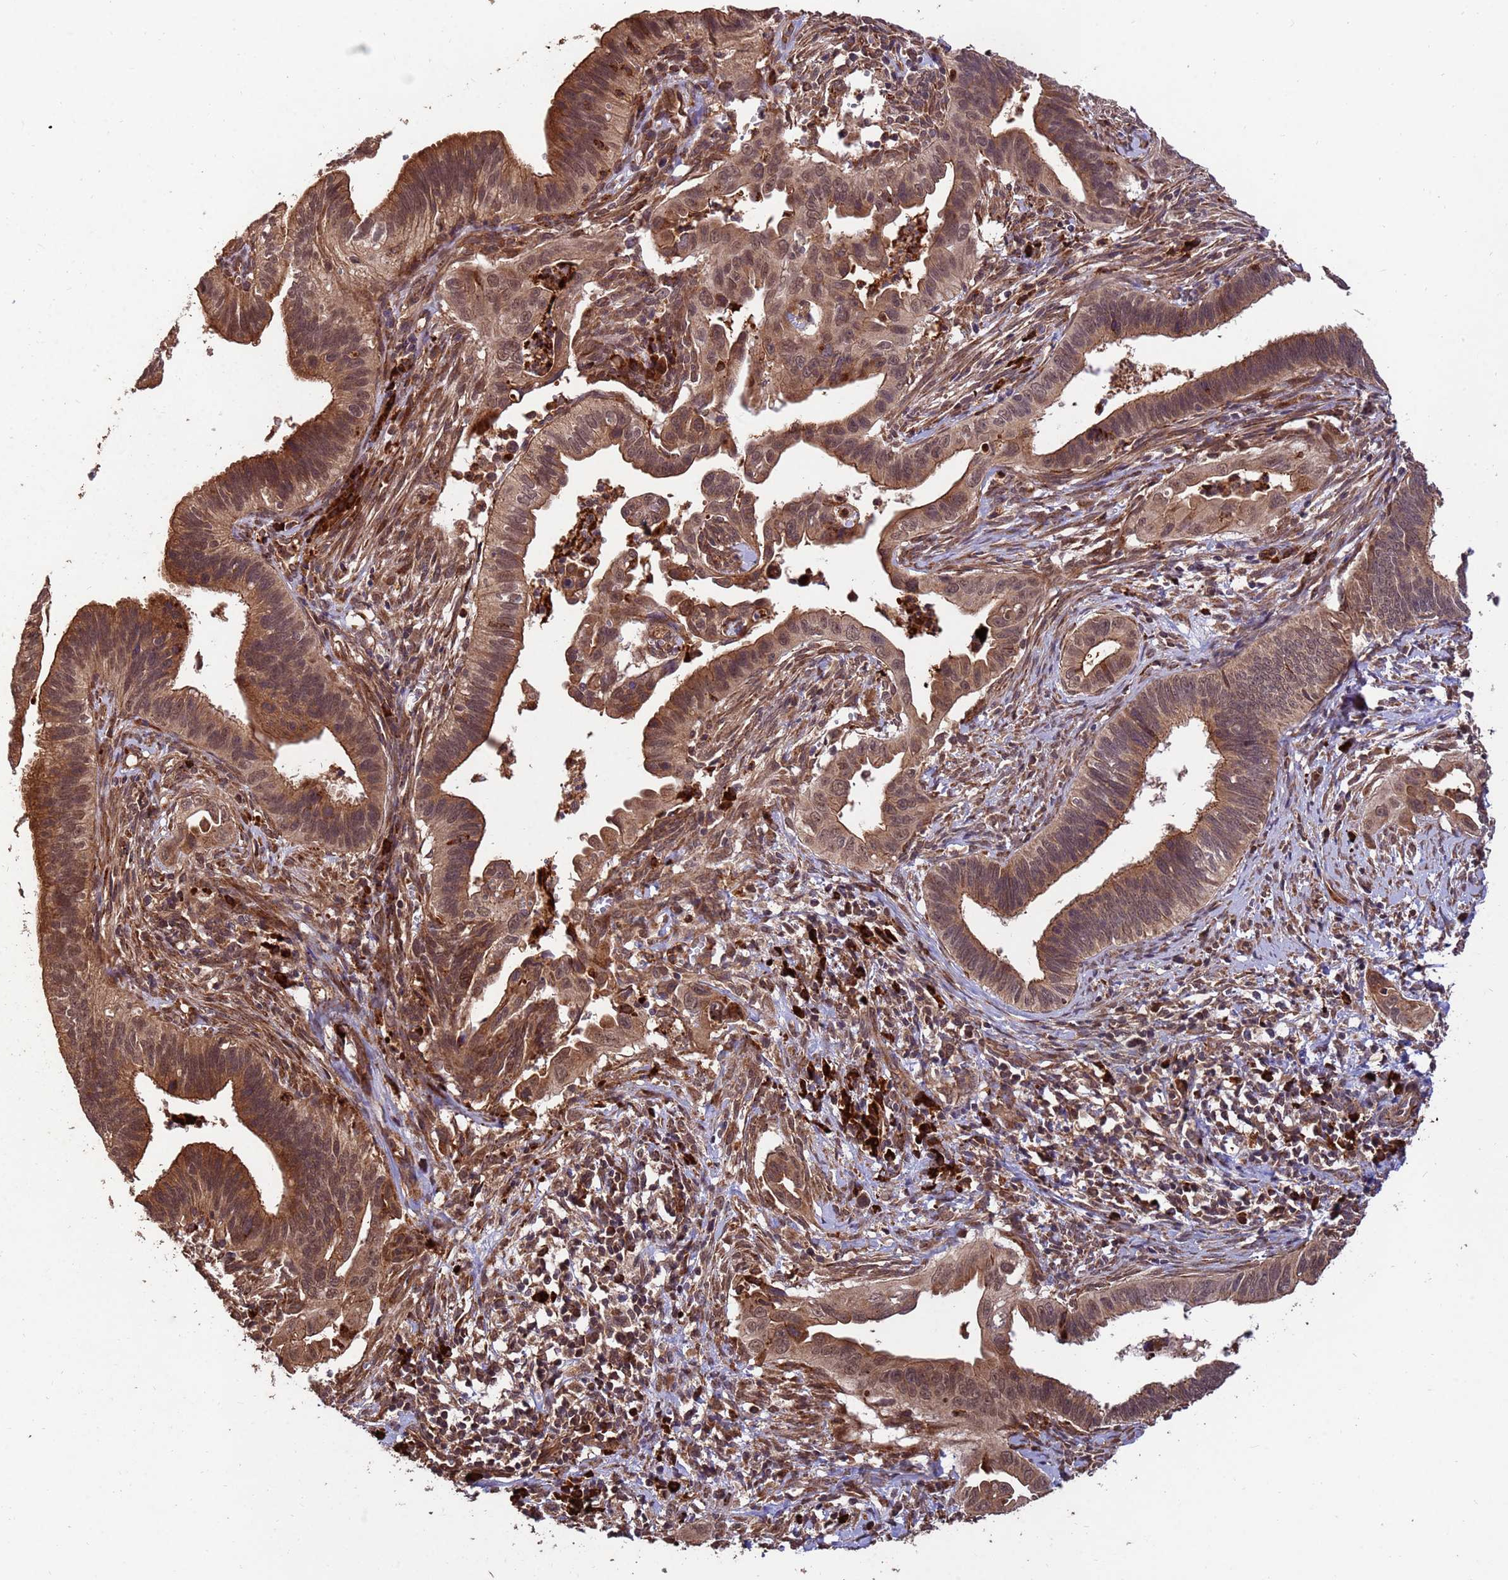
{"staining": {"intensity": "moderate", "quantity": ">75%", "location": "cytoplasmic/membranous,nuclear"}, "tissue": "cervical cancer", "cell_type": "Tumor cells", "image_type": "cancer", "snomed": [{"axis": "morphology", "description": "Adenocarcinoma, NOS"}, {"axis": "topography", "description": "Cervix"}], "caption": "Human cervical cancer stained for a protein (brown) reveals moderate cytoplasmic/membranous and nuclear positive positivity in approximately >75% of tumor cells.", "gene": "ZNF619", "patient": {"sex": "female", "age": 42}}